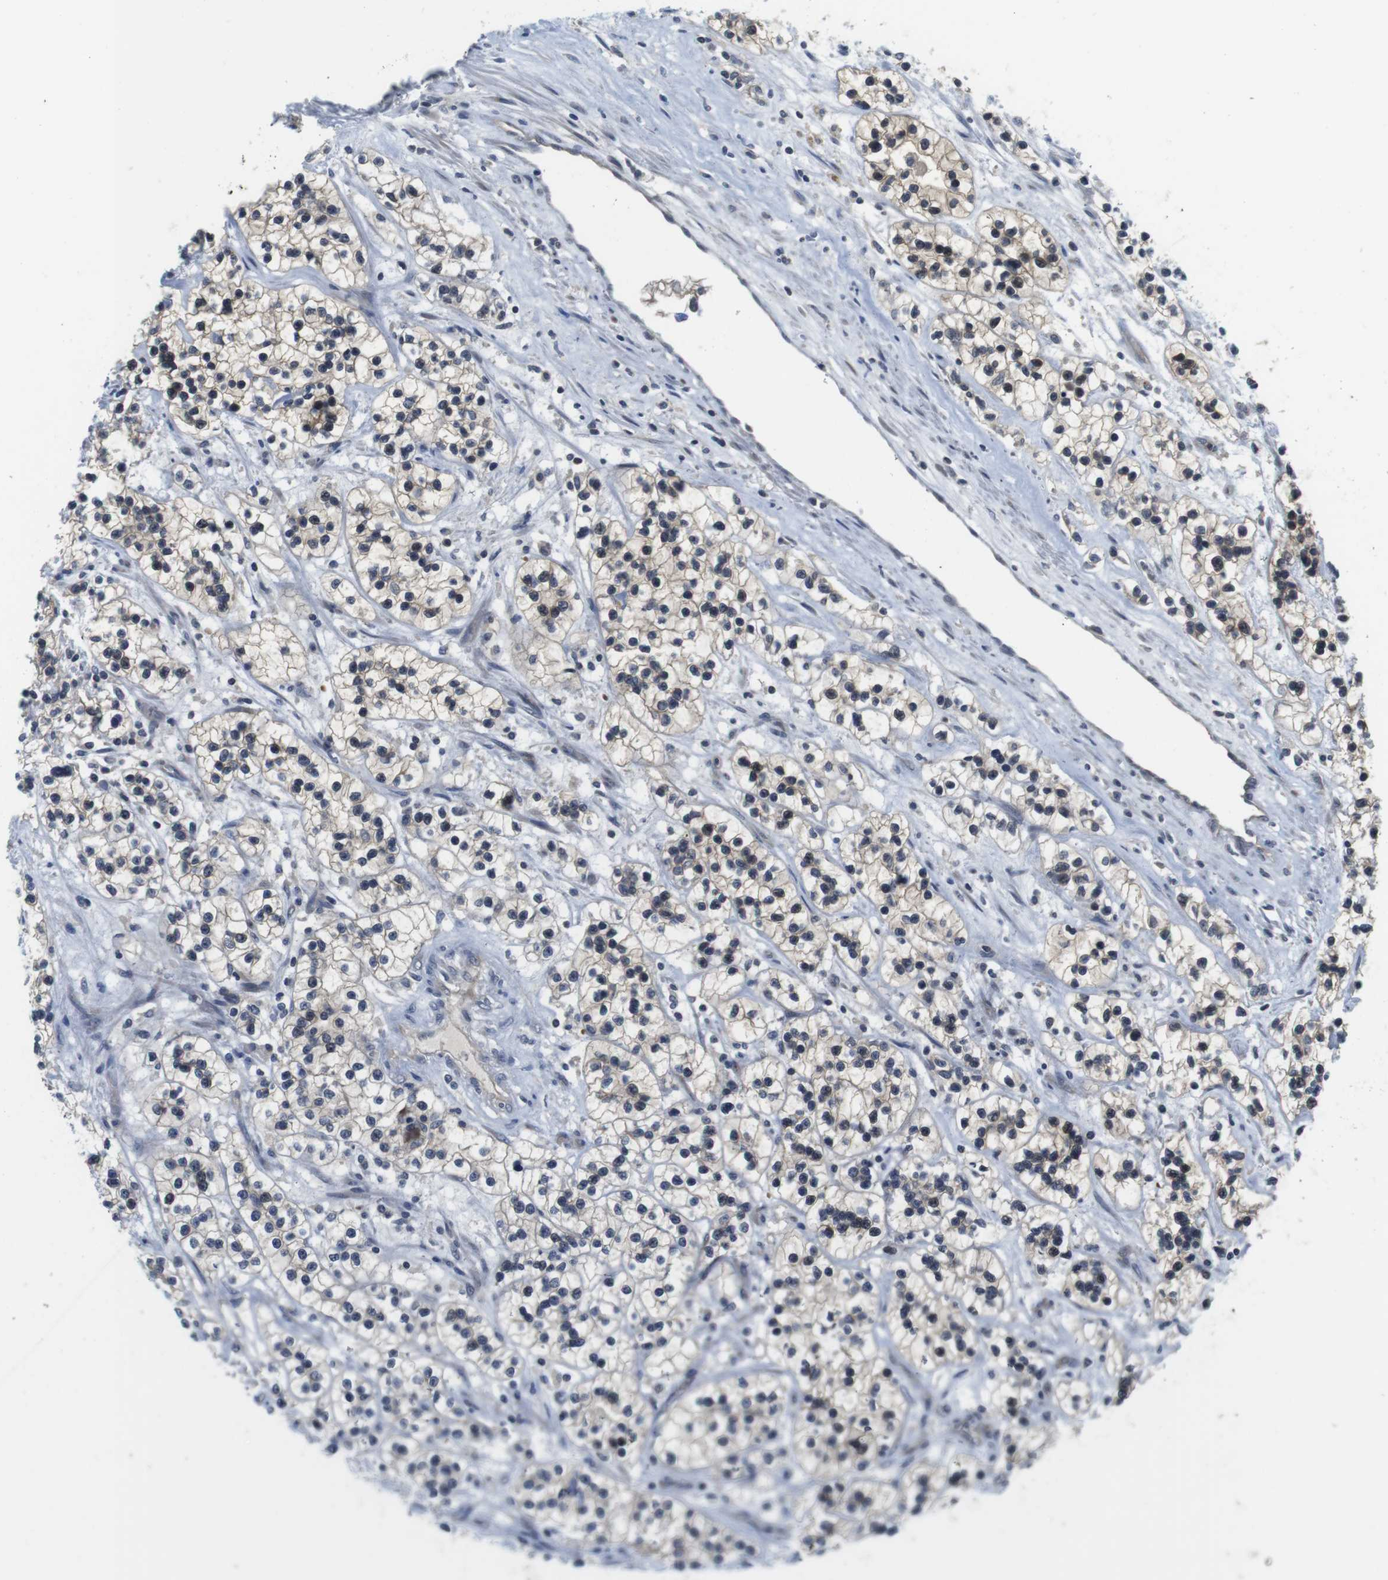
{"staining": {"intensity": "weak", "quantity": "<25%", "location": "cytoplasmic/membranous"}, "tissue": "renal cancer", "cell_type": "Tumor cells", "image_type": "cancer", "snomed": [{"axis": "morphology", "description": "Adenocarcinoma, NOS"}, {"axis": "topography", "description": "Kidney"}], "caption": "Tumor cells are negative for brown protein staining in renal cancer.", "gene": "FADD", "patient": {"sex": "female", "age": 57}}